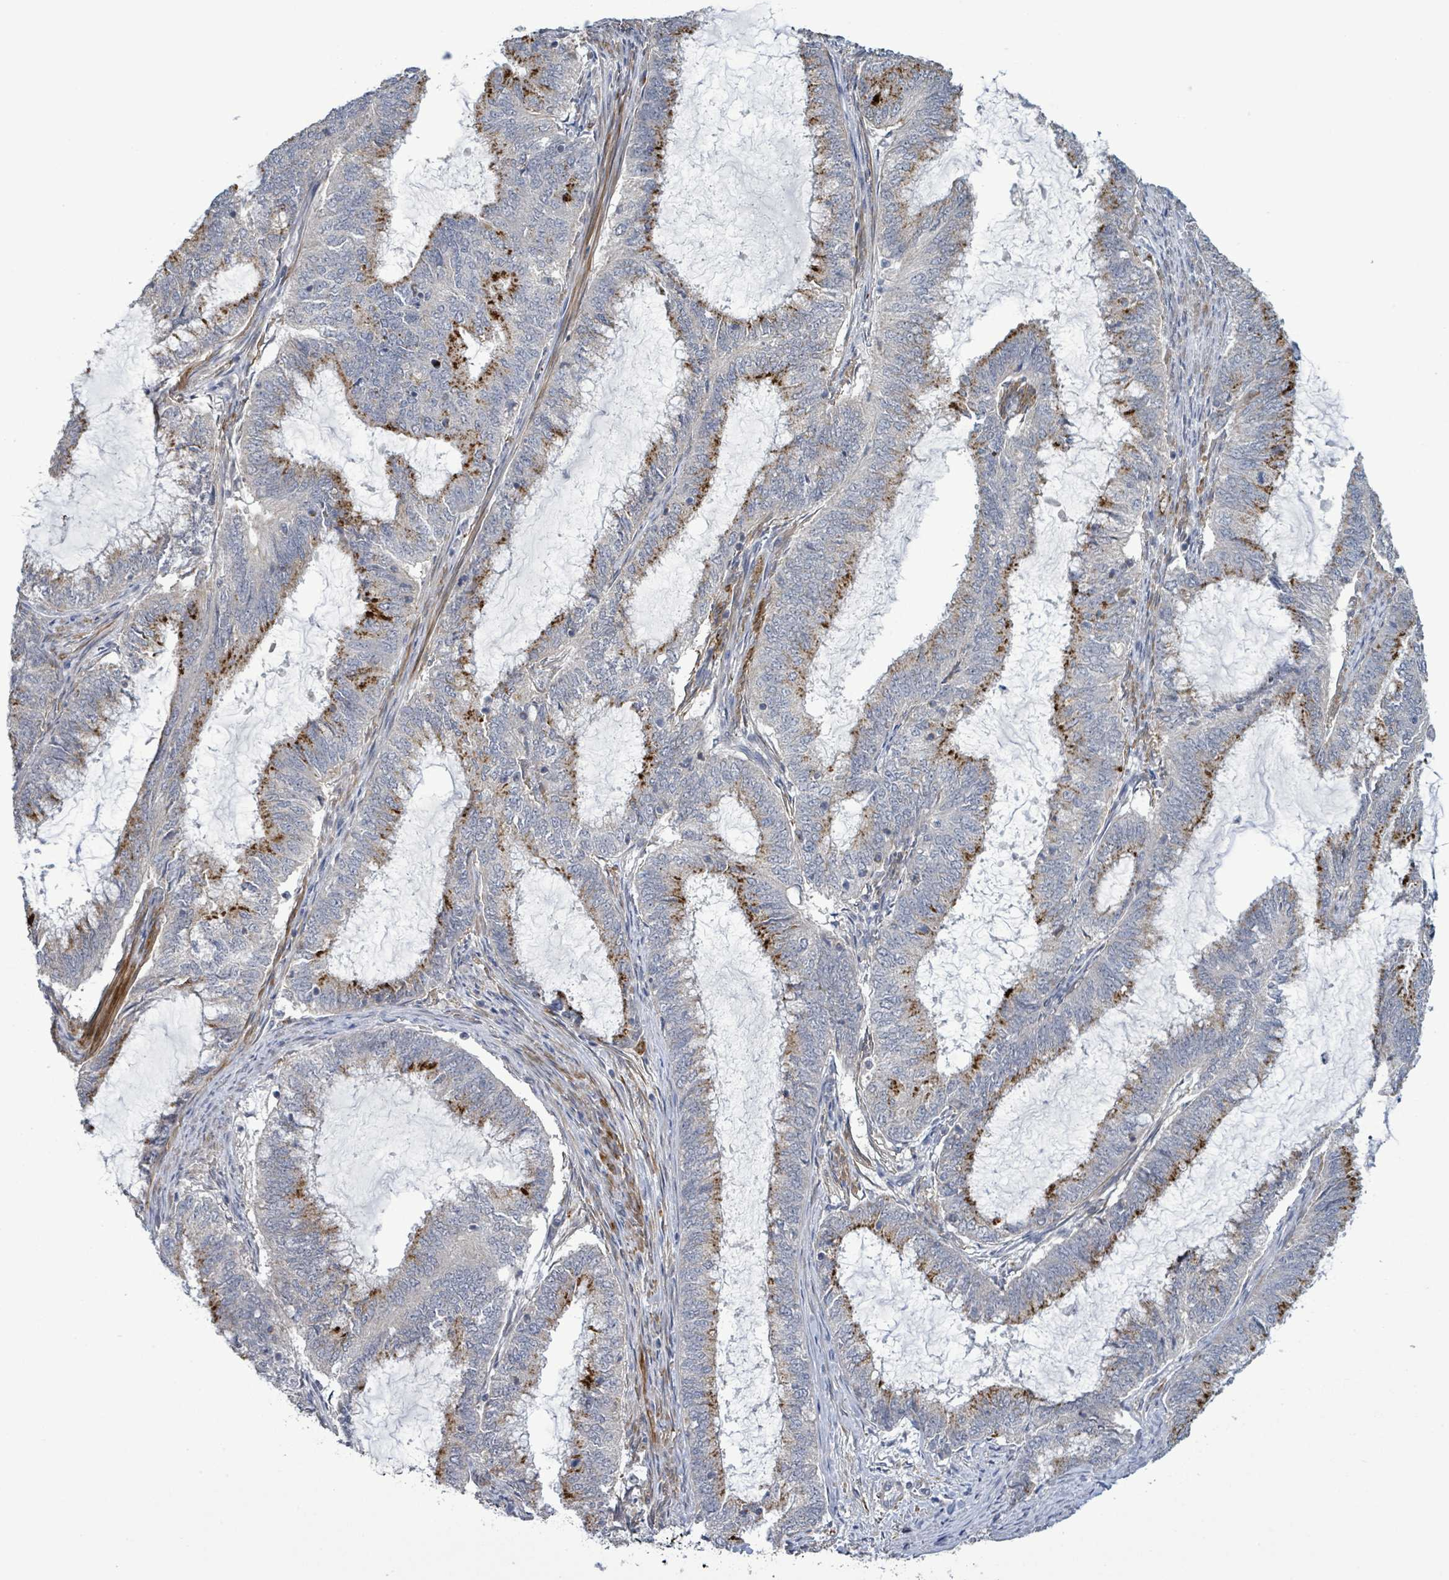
{"staining": {"intensity": "strong", "quantity": "<25%", "location": "cytoplasmic/membranous"}, "tissue": "endometrial cancer", "cell_type": "Tumor cells", "image_type": "cancer", "snomed": [{"axis": "morphology", "description": "Adenocarcinoma, NOS"}, {"axis": "topography", "description": "Endometrium"}], "caption": "Immunohistochemical staining of human endometrial adenocarcinoma exhibits medium levels of strong cytoplasmic/membranous expression in about <25% of tumor cells. The staining was performed using DAB to visualize the protein expression in brown, while the nuclei were stained in blue with hematoxylin (Magnification: 20x).", "gene": "AMMECR1", "patient": {"sex": "female", "age": 51}}